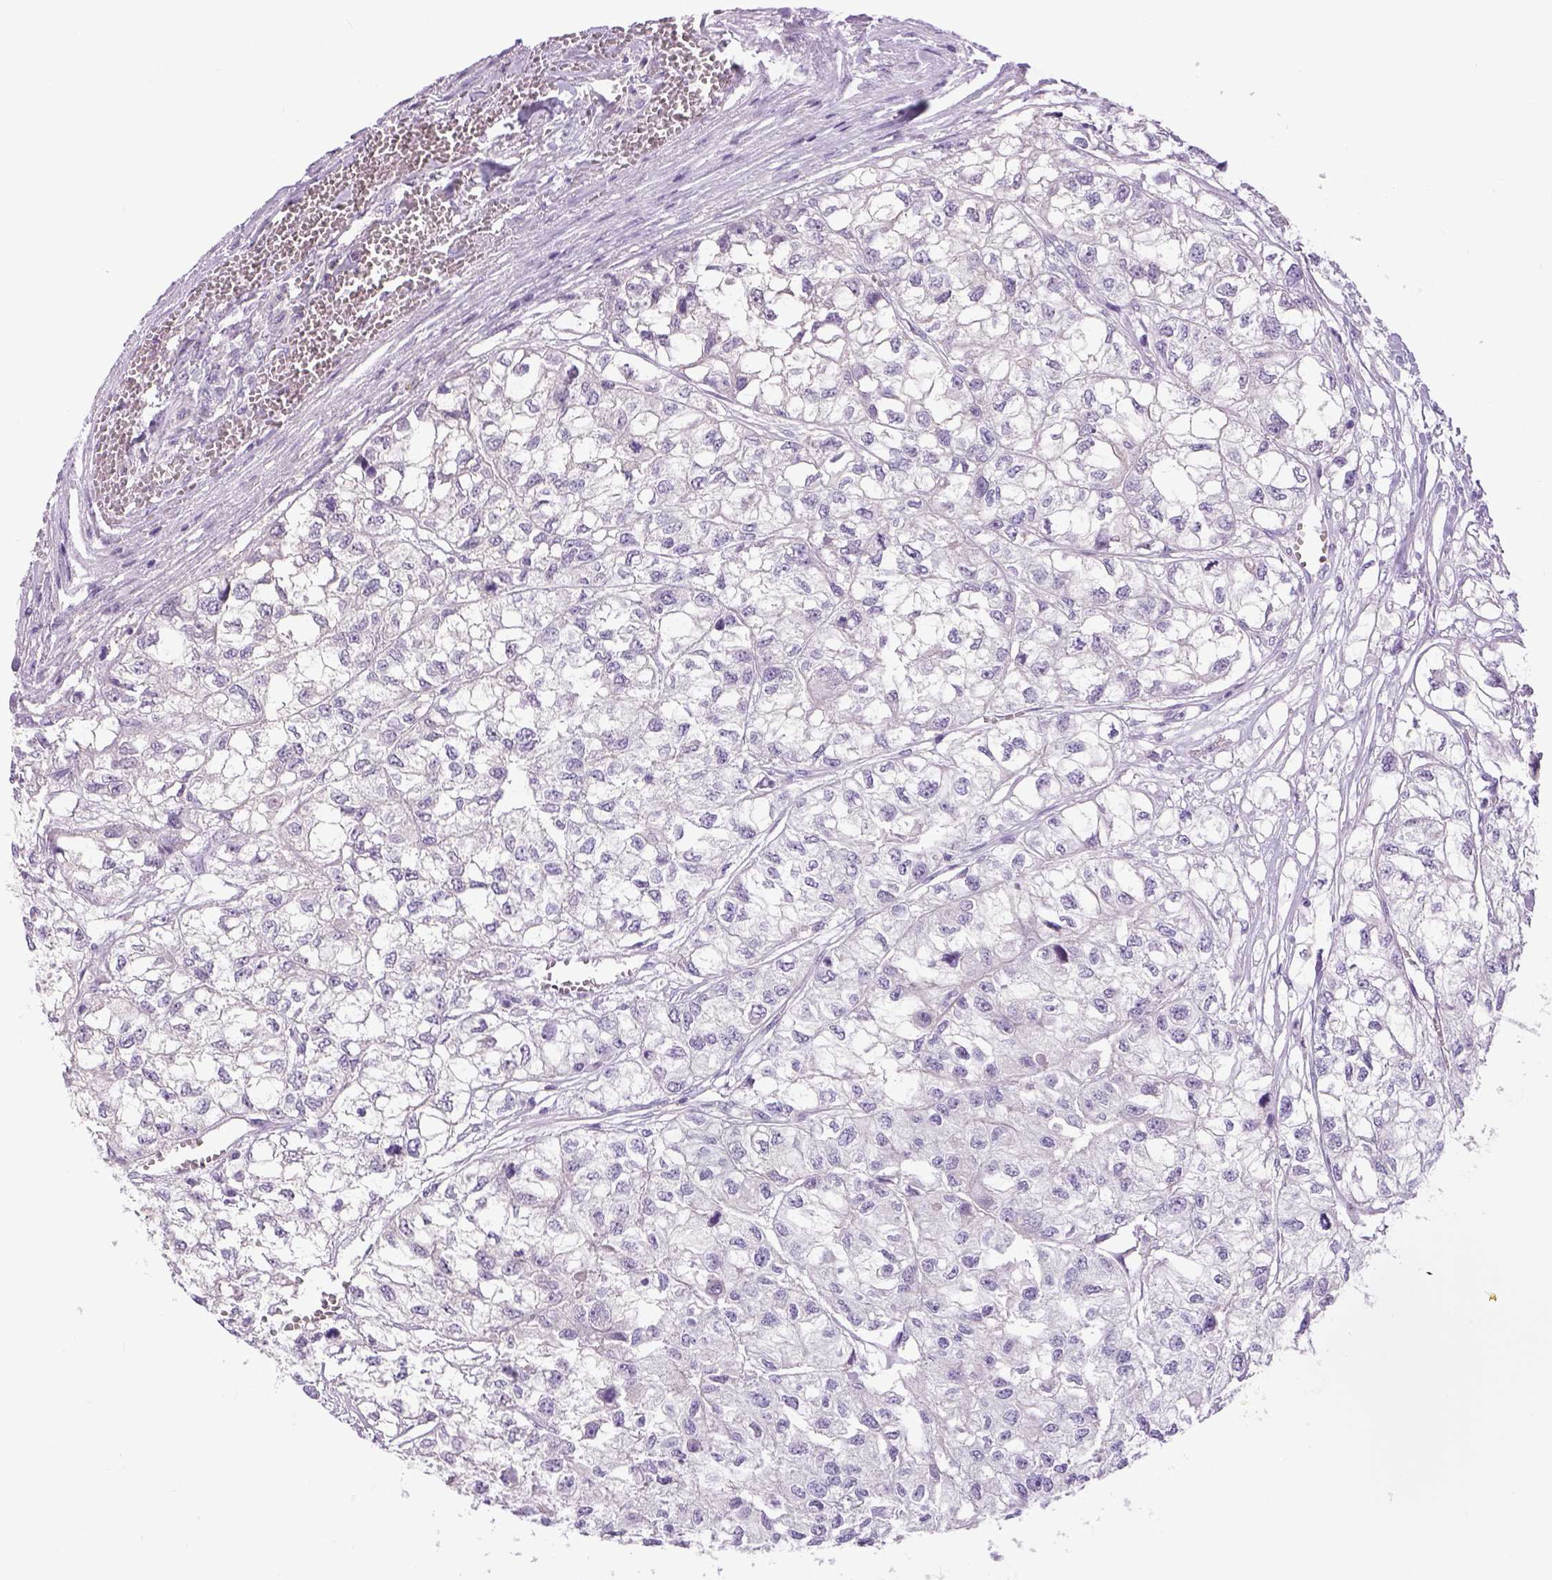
{"staining": {"intensity": "negative", "quantity": "none", "location": "none"}, "tissue": "renal cancer", "cell_type": "Tumor cells", "image_type": "cancer", "snomed": [{"axis": "morphology", "description": "Adenocarcinoma, NOS"}, {"axis": "topography", "description": "Kidney"}], "caption": "Renal cancer stained for a protein using immunohistochemistry reveals no staining tumor cells.", "gene": "DBH", "patient": {"sex": "male", "age": 56}}